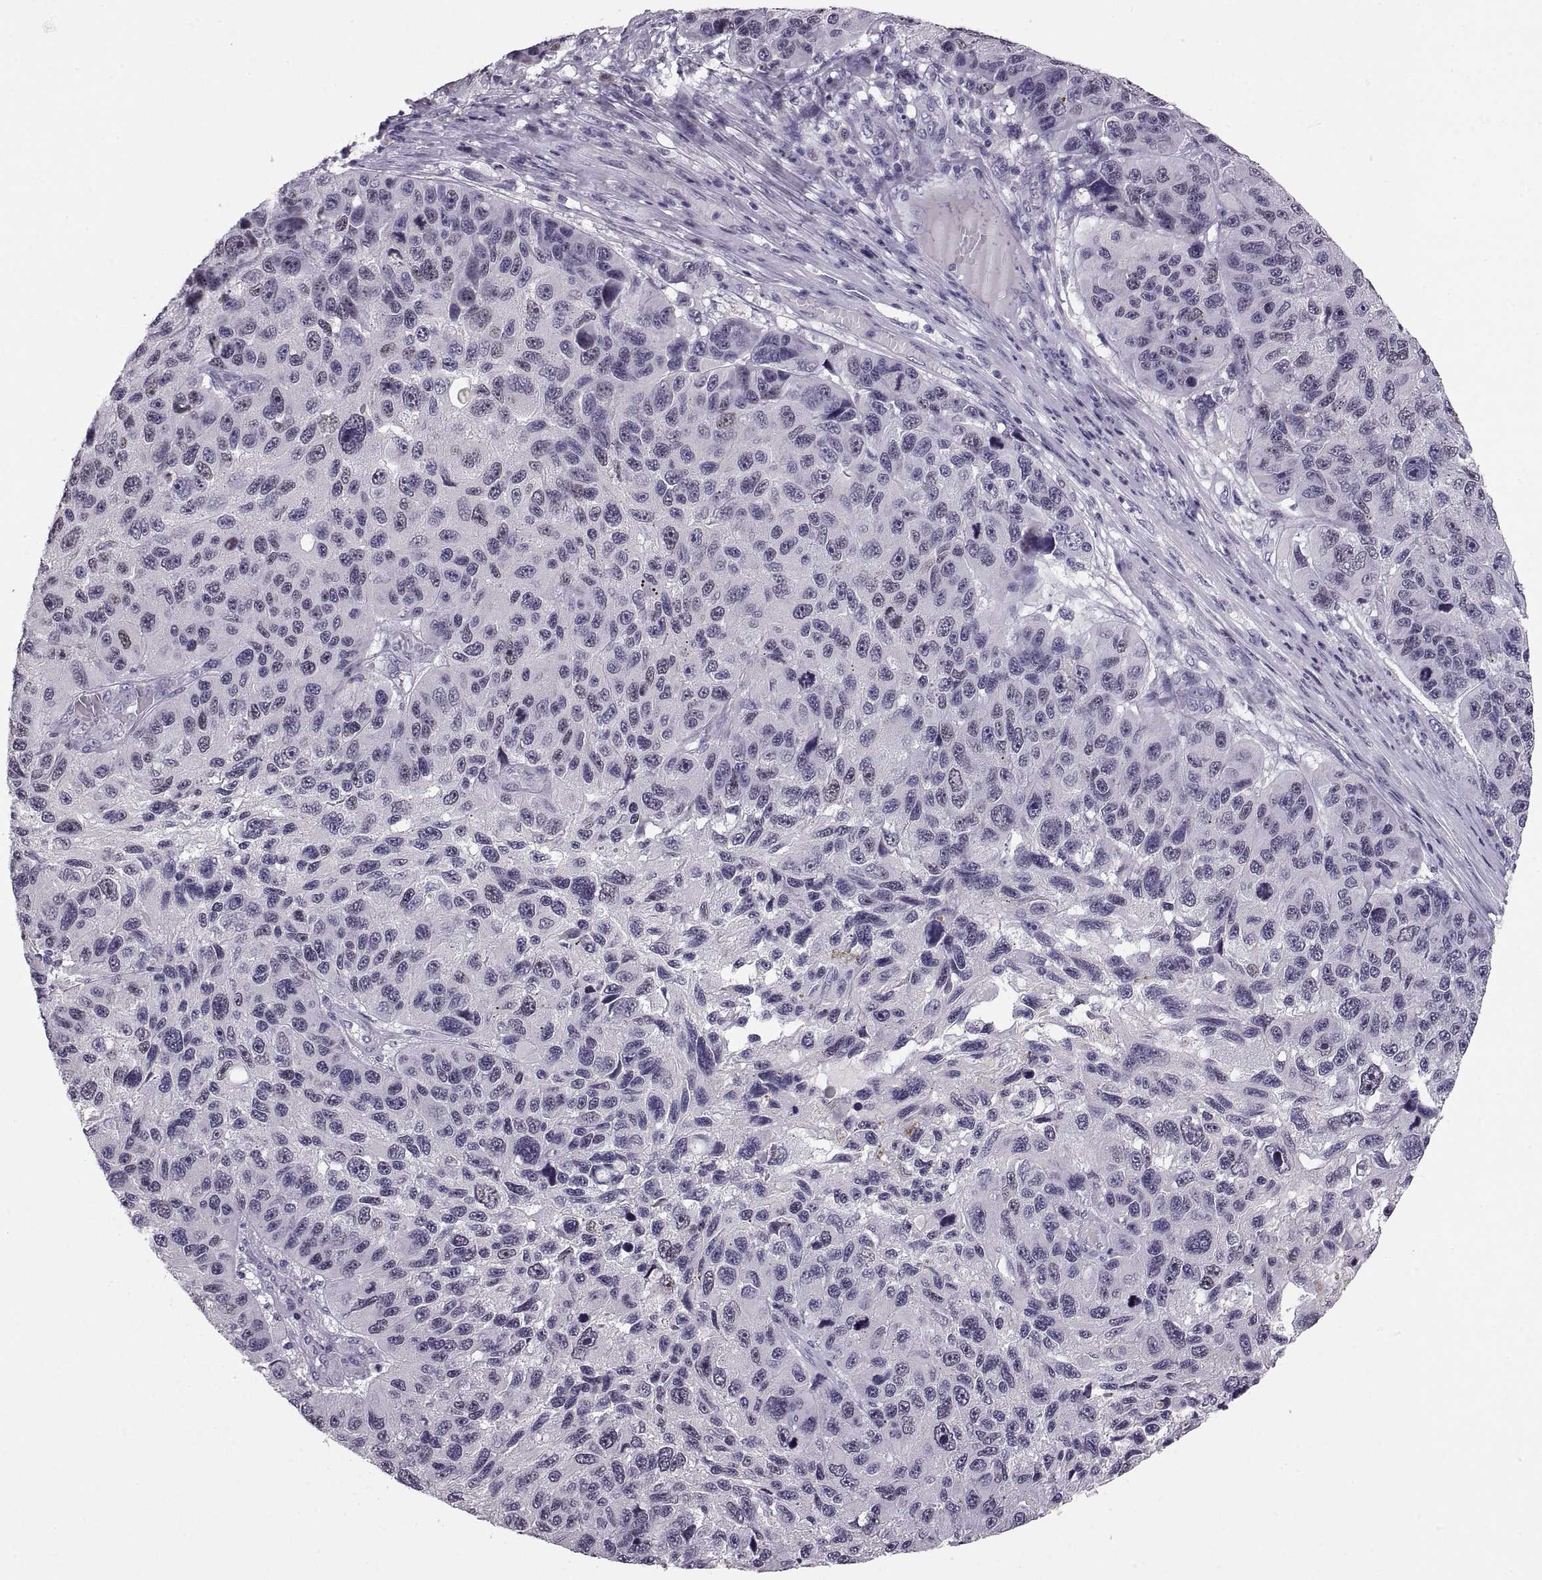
{"staining": {"intensity": "negative", "quantity": "none", "location": "none"}, "tissue": "melanoma", "cell_type": "Tumor cells", "image_type": "cancer", "snomed": [{"axis": "morphology", "description": "Malignant melanoma, NOS"}, {"axis": "topography", "description": "Skin"}], "caption": "An immunohistochemistry image of melanoma is shown. There is no staining in tumor cells of melanoma.", "gene": "MAGEB18", "patient": {"sex": "male", "age": 53}}